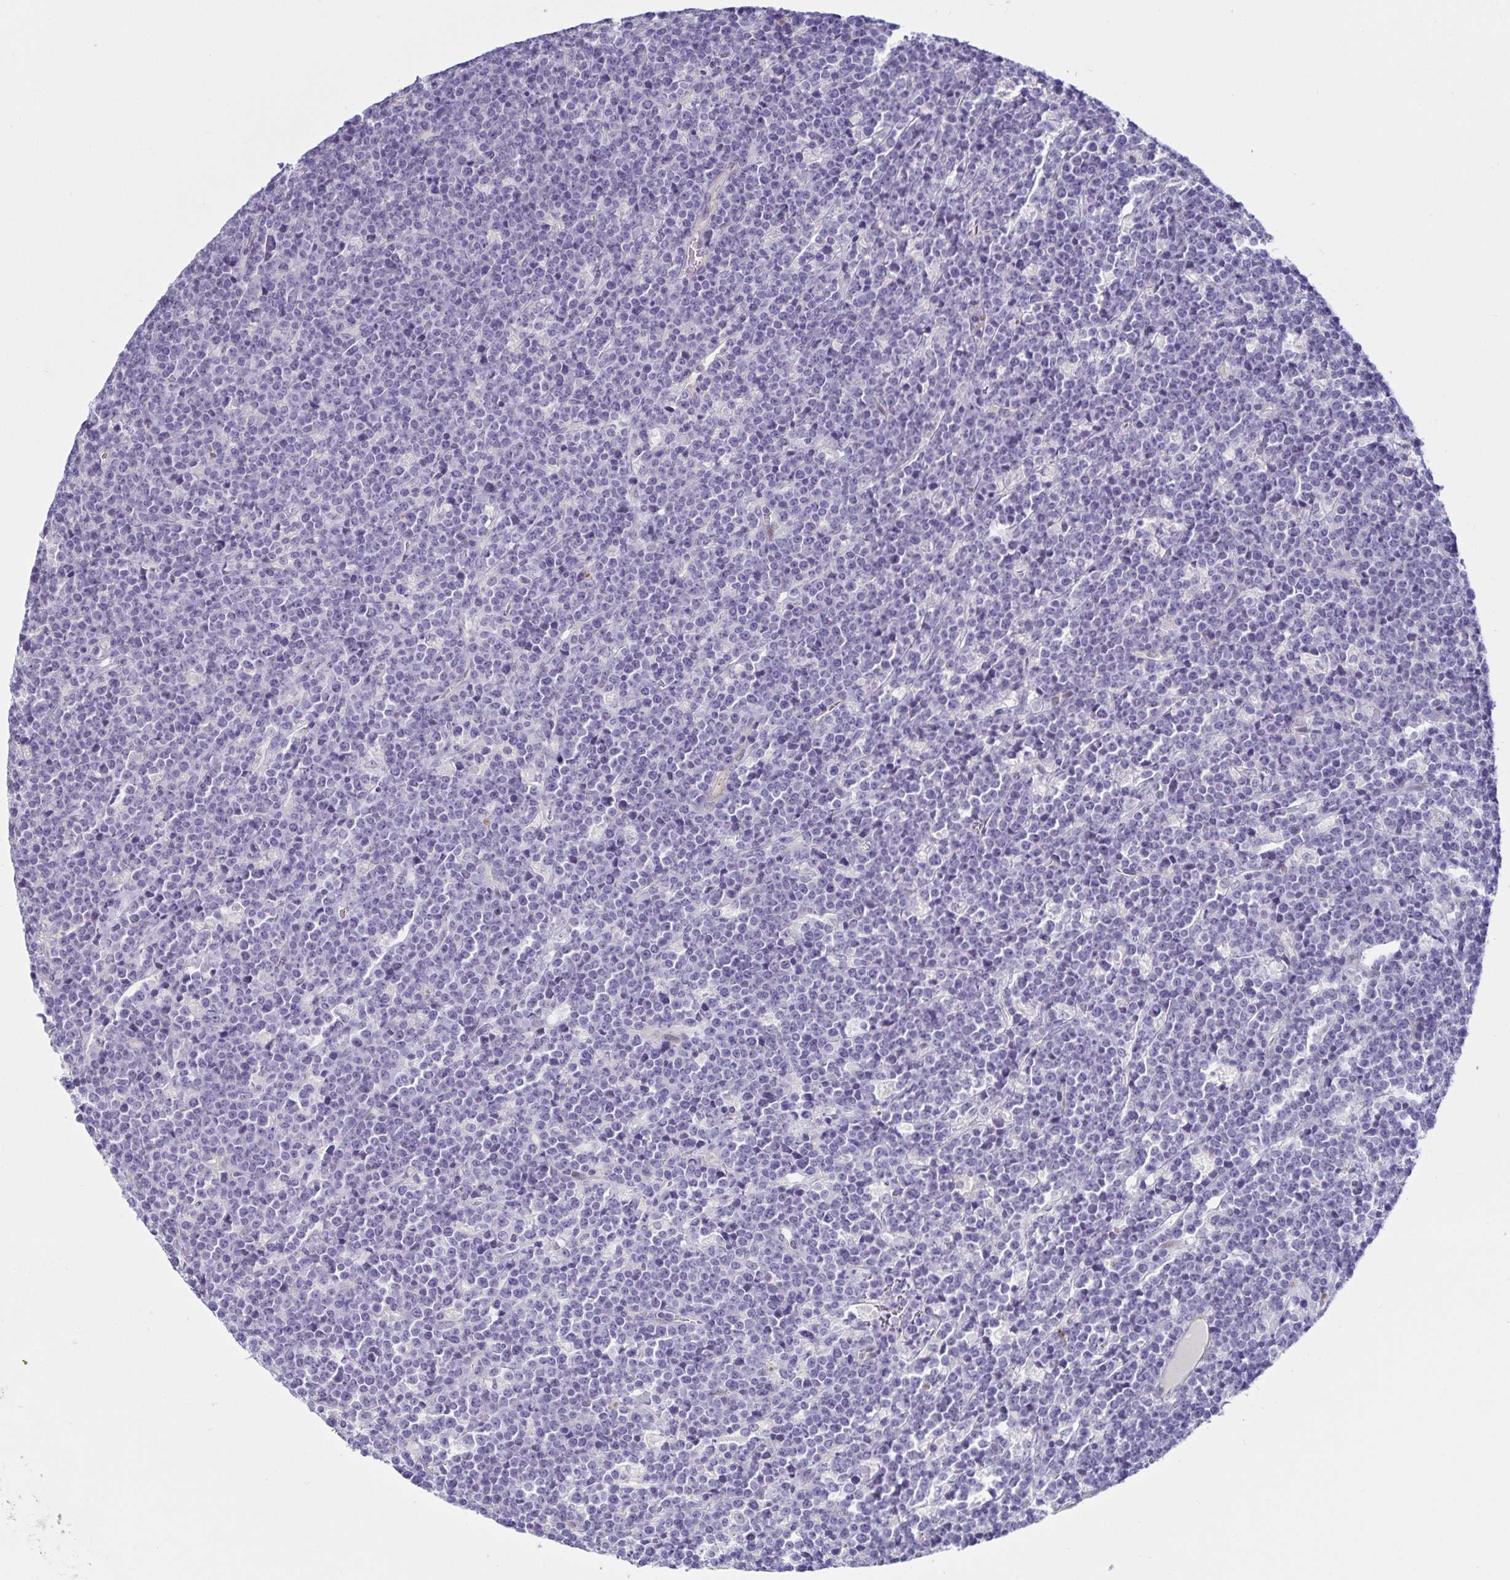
{"staining": {"intensity": "negative", "quantity": "none", "location": "none"}, "tissue": "lymphoma", "cell_type": "Tumor cells", "image_type": "cancer", "snomed": [{"axis": "morphology", "description": "Malignant lymphoma, non-Hodgkin's type, High grade"}, {"axis": "topography", "description": "Ovary"}], "caption": "This is a micrograph of IHC staining of lymphoma, which shows no positivity in tumor cells.", "gene": "SPAG4", "patient": {"sex": "female", "age": 56}}